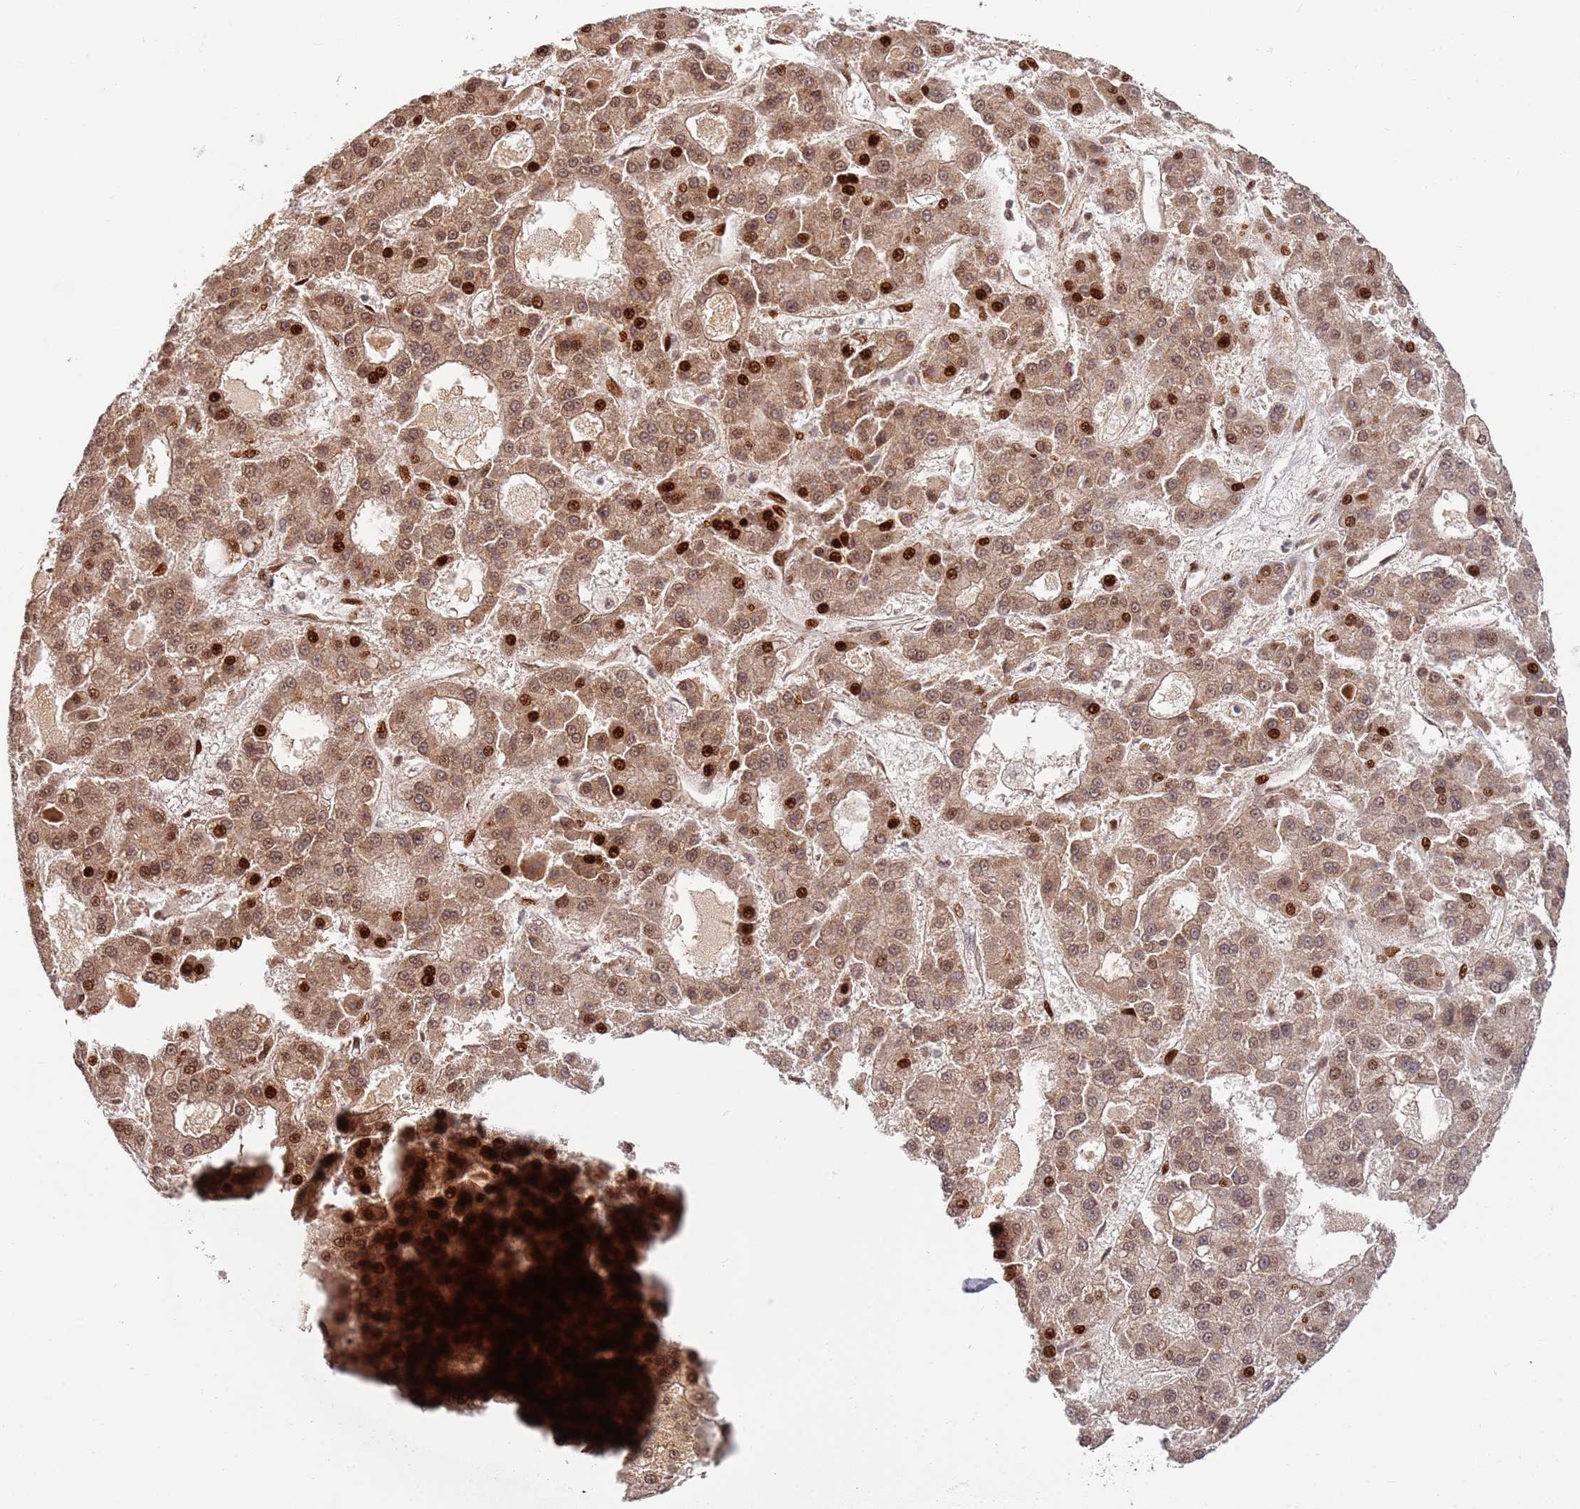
{"staining": {"intensity": "strong", "quantity": "25%-75%", "location": "cytoplasmic/membranous,nuclear"}, "tissue": "liver cancer", "cell_type": "Tumor cells", "image_type": "cancer", "snomed": [{"axis": "morphology", "description": "Carcinoma, Hepatocellular, NOS"}, {"axis": "topography", "description": "Liver"}], "caption": "Liver hepatocellular carcinoma stained with a brown dye shows strong cytoplasmic/membranous and nuclear positive expression in about 25%-75% of tumor cells.", "gene": "TMEM233", "patient": {"sex": "male", "age": 70}}